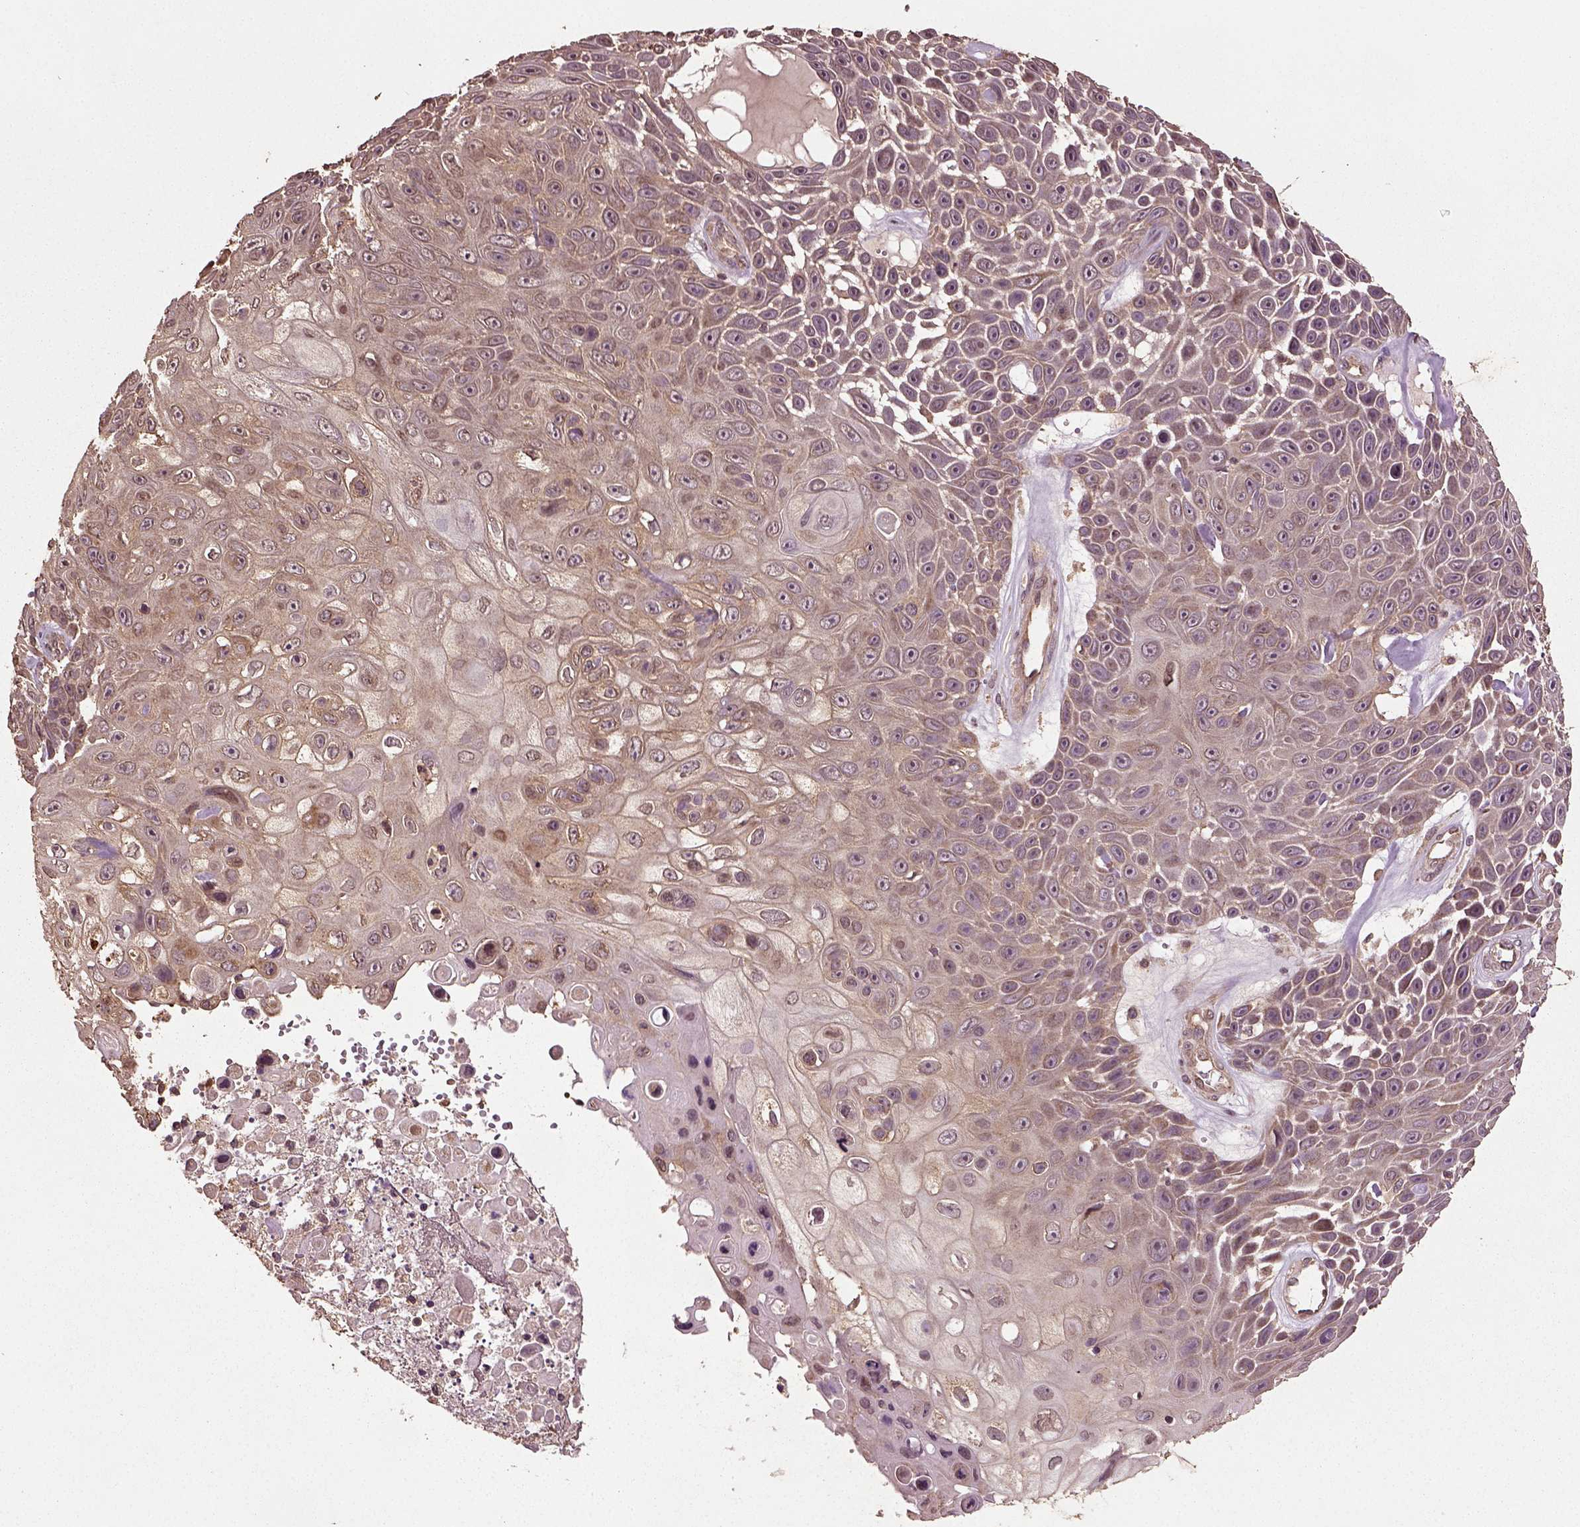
{"staining": {"intensity": "moderate", "quantity": "<25%", "location": "cytoplasmic/membranous"}, "tissue": "skin cancer", "cell_type": "Tumor cells", "image_type": "cancer", "snomed": [{"axis": "morphology", "description": "Squamous cell carcinoma, NOS"}, {"axis": "topography", "description": "Skin"}], "caption": "Skin cancer tissue reveals moderate cytoplasmic/membranous staining in about <25% of tumor cells", "gene": "ERV3-1", "patient": {"sex": "male", "age": 82}}